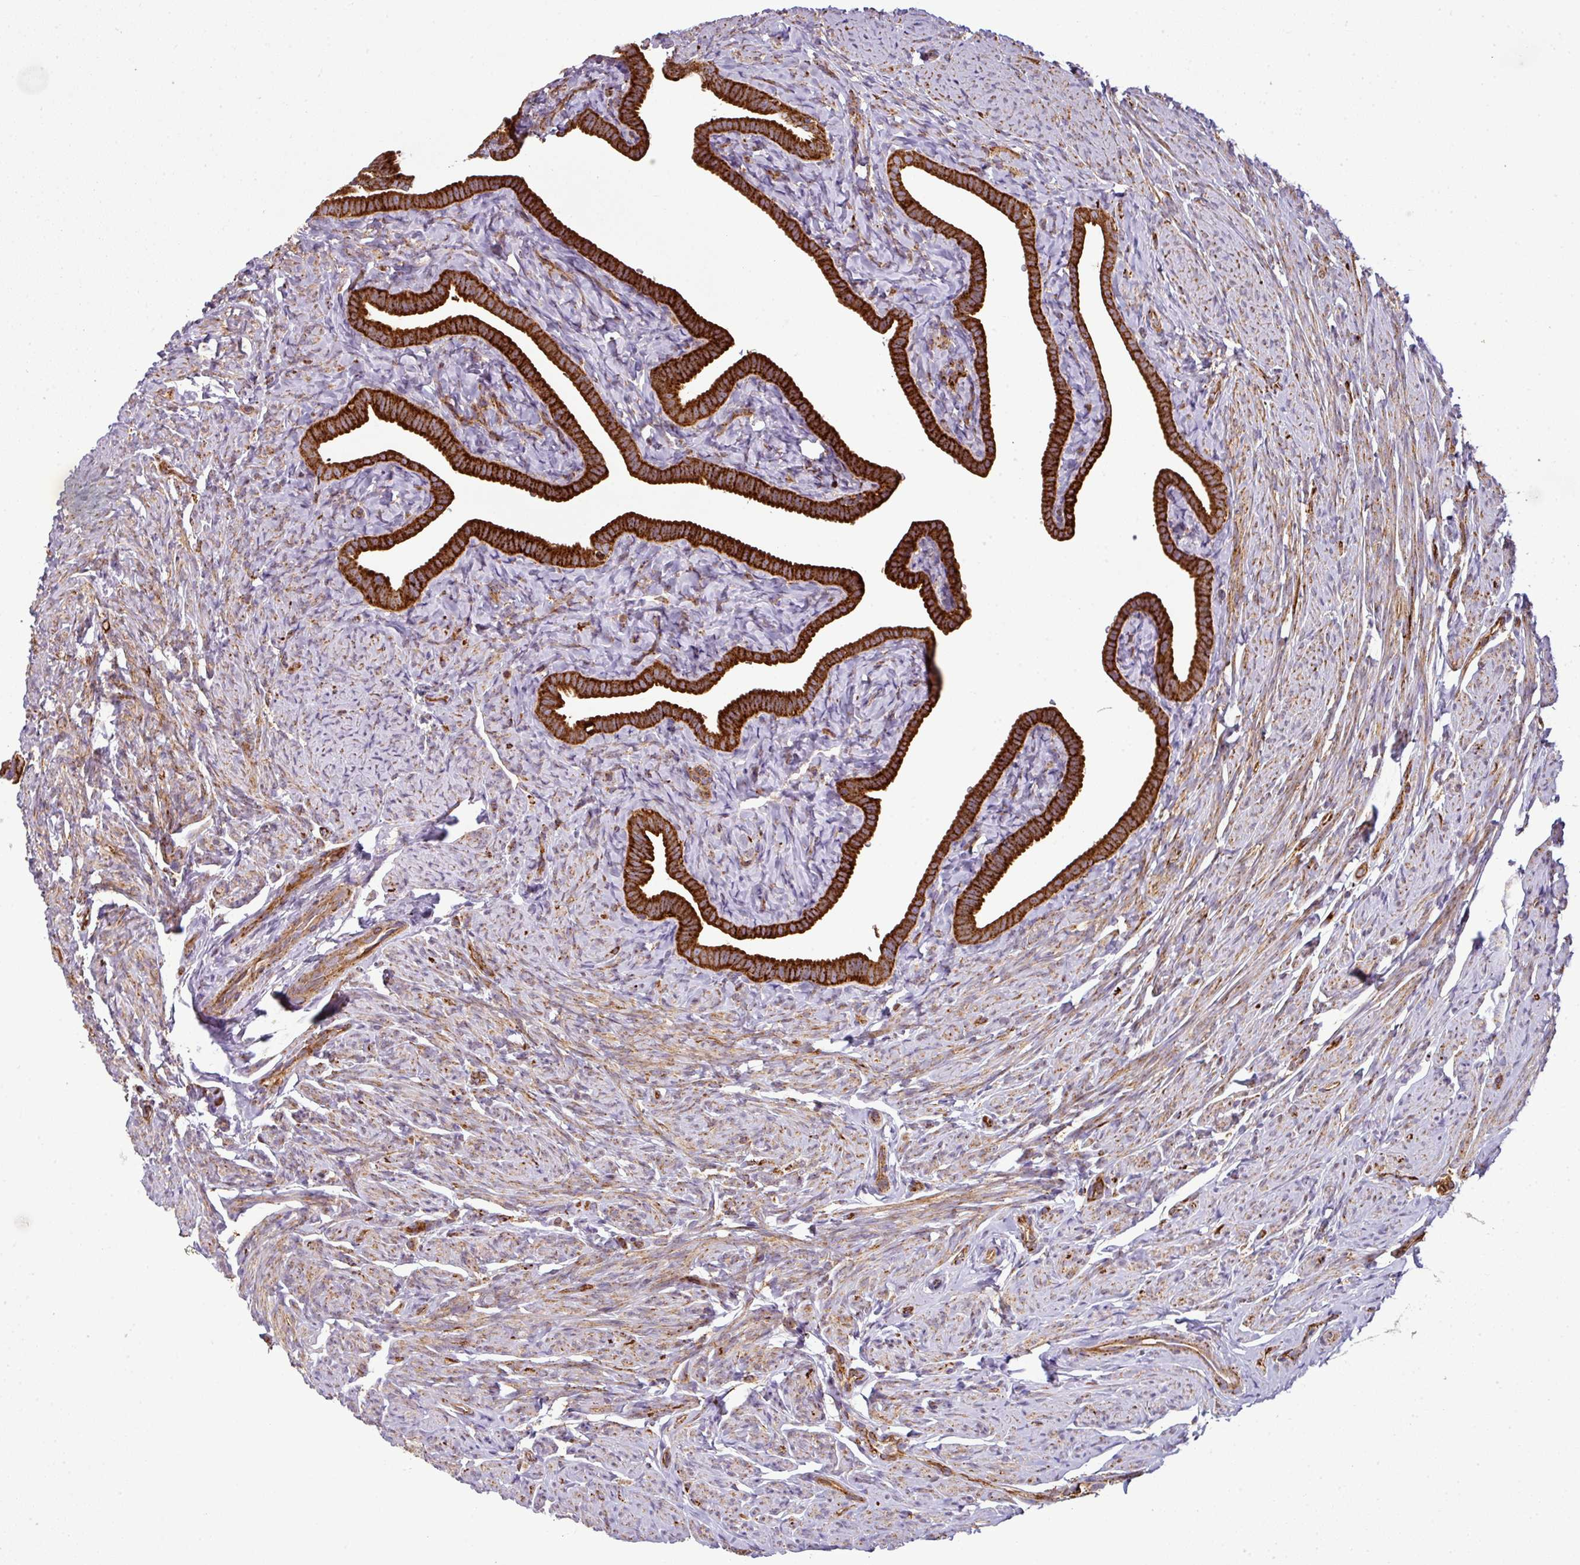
{"staining": {"intensity": "strong", "quantity": ">75%", "location": "cytoplasmic/membranous"}, "tissue": "fallopian tube", "cell_type": "Glandular cells", "image_type": "normal", "snomed": [{"axis": "morphology", "description": "Normal tissue, NOS"}, {"axis": "topography", "description": "Fallopian tube"}], "caption": "Protein staining of normal fallopian tube exhibits strong cytoplasmic/membranous staining in about >75% of glandular cells.", "gene": "PRELID3B", "patient": {"sex": "female", "age": 69}}